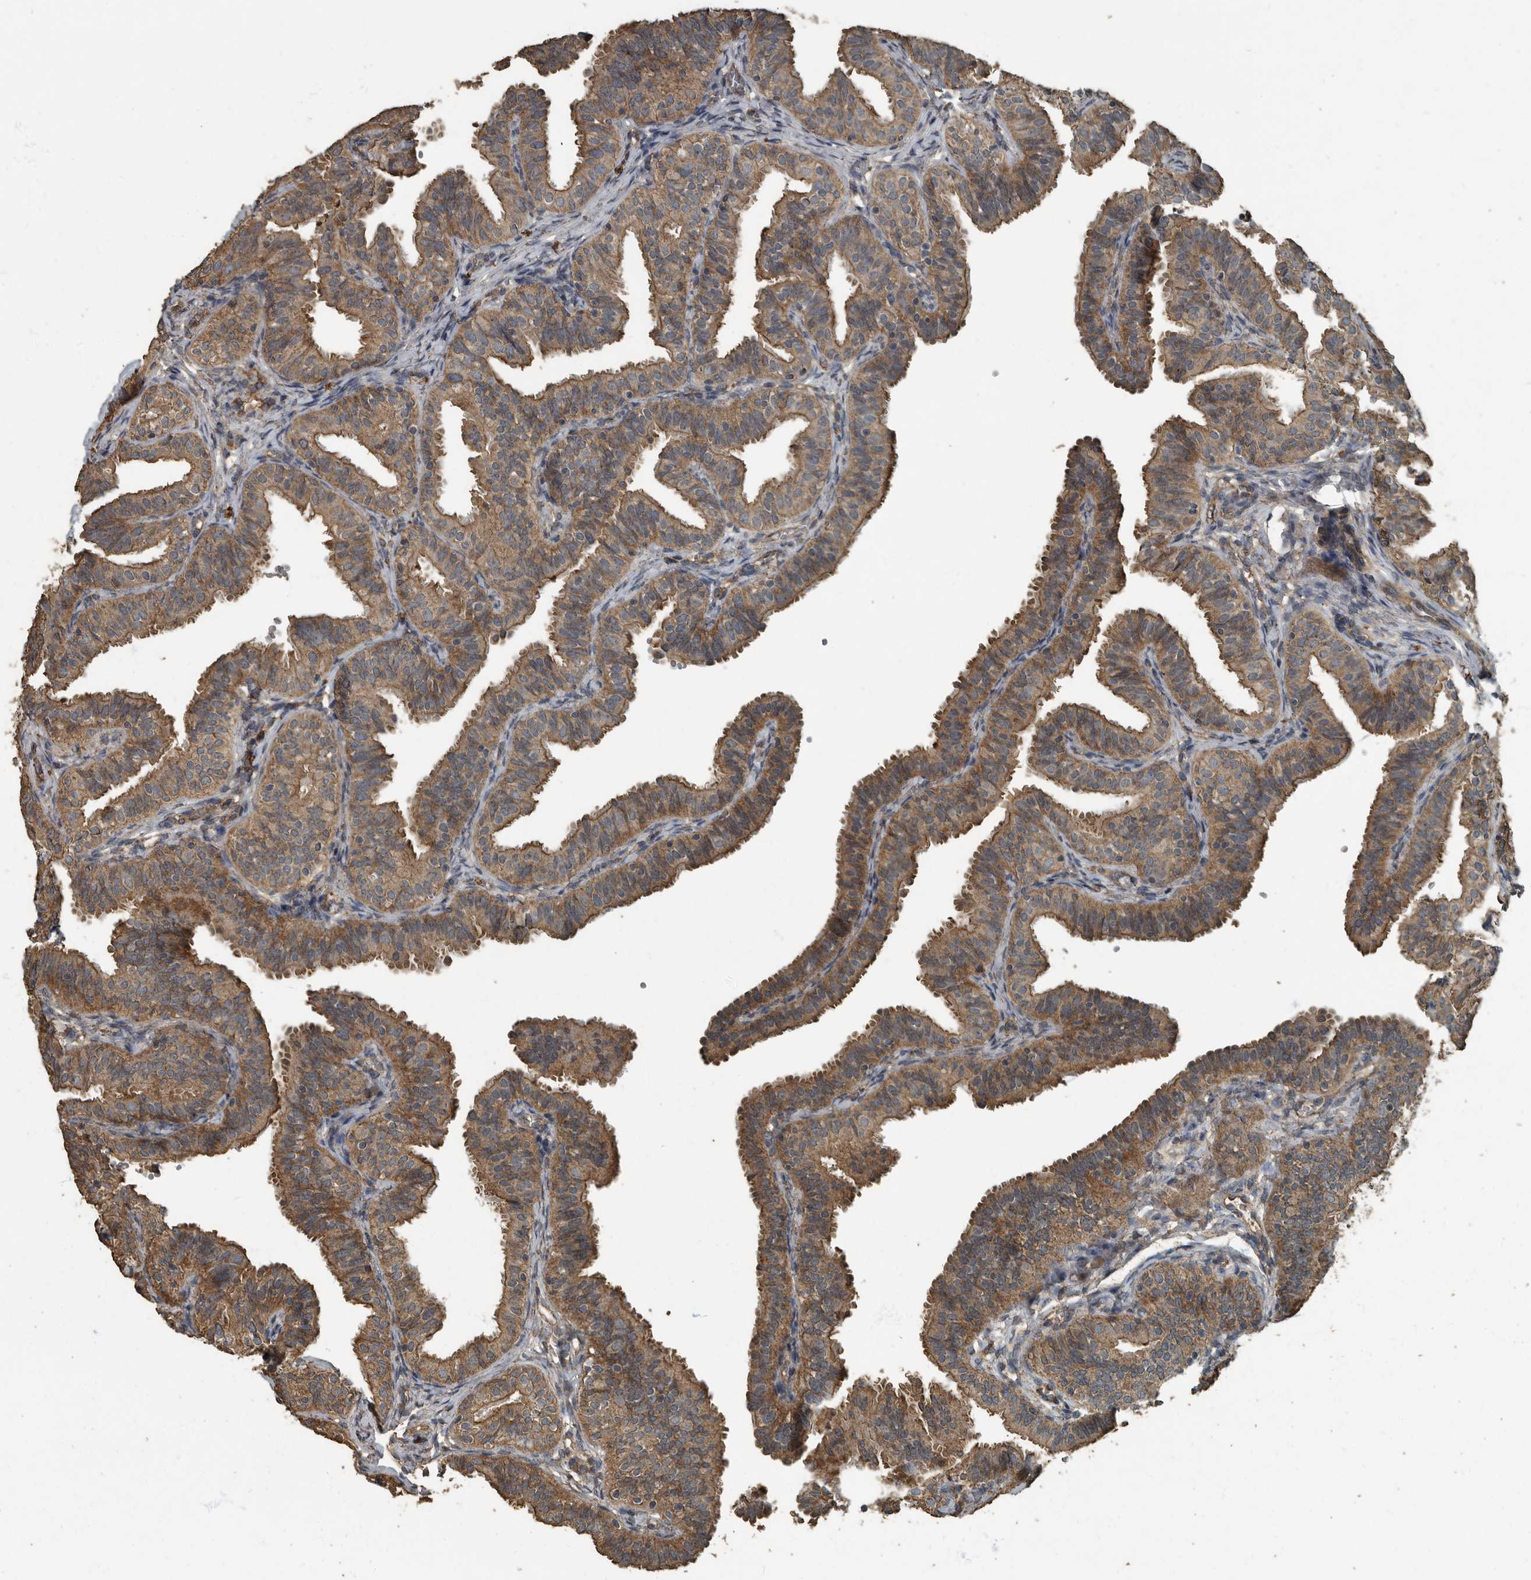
{"staining": {"intensity": "moderate", "quantity": ">75%", "location": "cytoplasmic/membranous"}, "tissue": "fallopian tube", "cell_type": "Glandular cells", "image_type": "normal", "snomed": [{"axis": "morphology", "description": "Normal tissue, NOS"}, {"axis": "topography", "description": "Fallopian tube"}], "caption": "Fallopian tube was stained to show a protein in brown. There is medium levels of moderate cytoplasmic/membranous positivity in about >75% of glandular cells.", "gene": "IL15RA", "patient": {"sex": "female", "age": 35}}